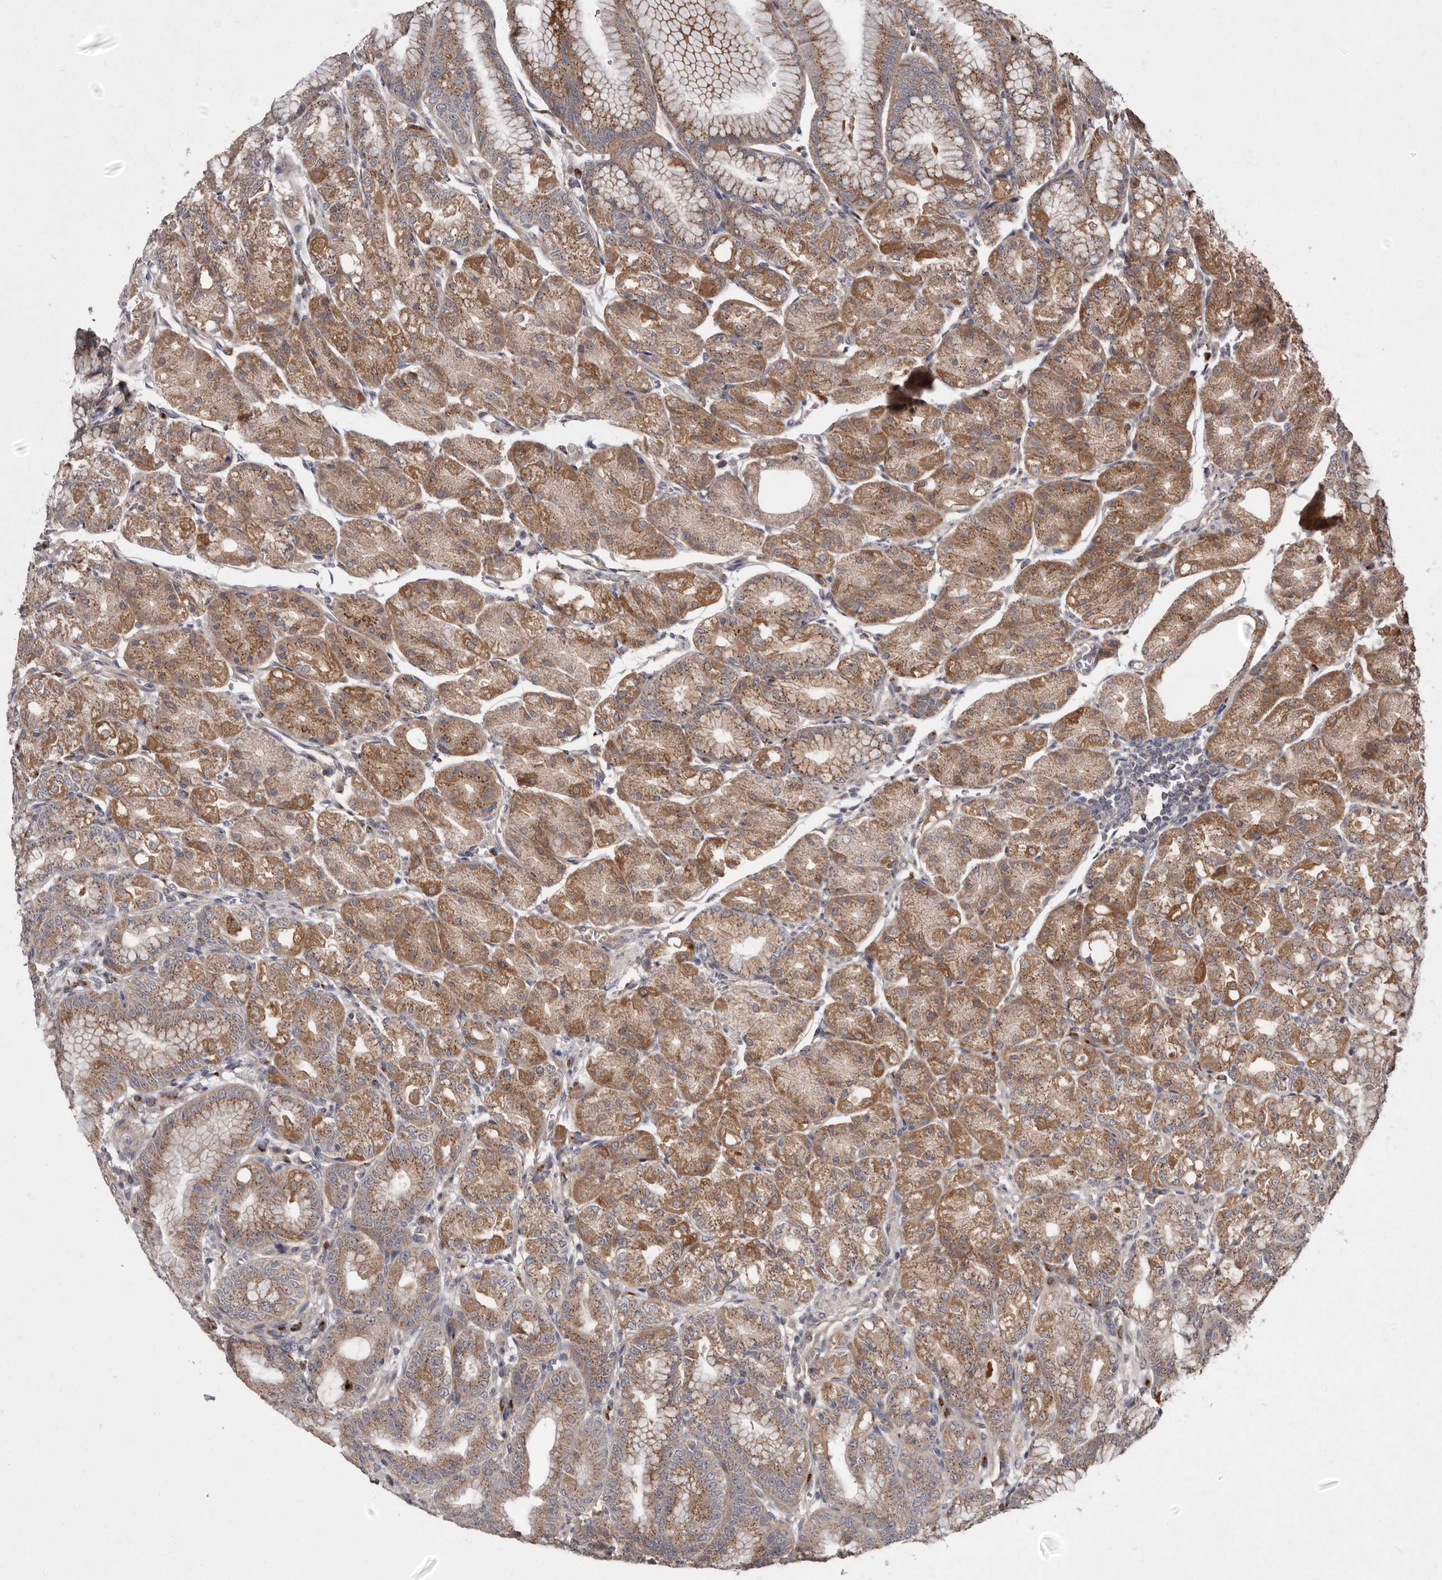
{"staining": {"intensity": "moderate", "quantity": ">75%", "location": "cytoplasmic/membranous"}, "tissue": "stomach", "cell_type": "Glandular cells", "image_type": "normal", "snomed": [{"axis": "morphology", "description": "Normal tissue, NOS"}, {"axis": "topography", "description": "Stomach, lower"}], "caption": "About >75% of glandular cells in normal human stomach exhibit moderate cytoplasmic/membranous protein staining as visualized by brown immunohistochemical staining.", "gene": "FLAD1", "patient": {"sex": "male", "age": 71}}